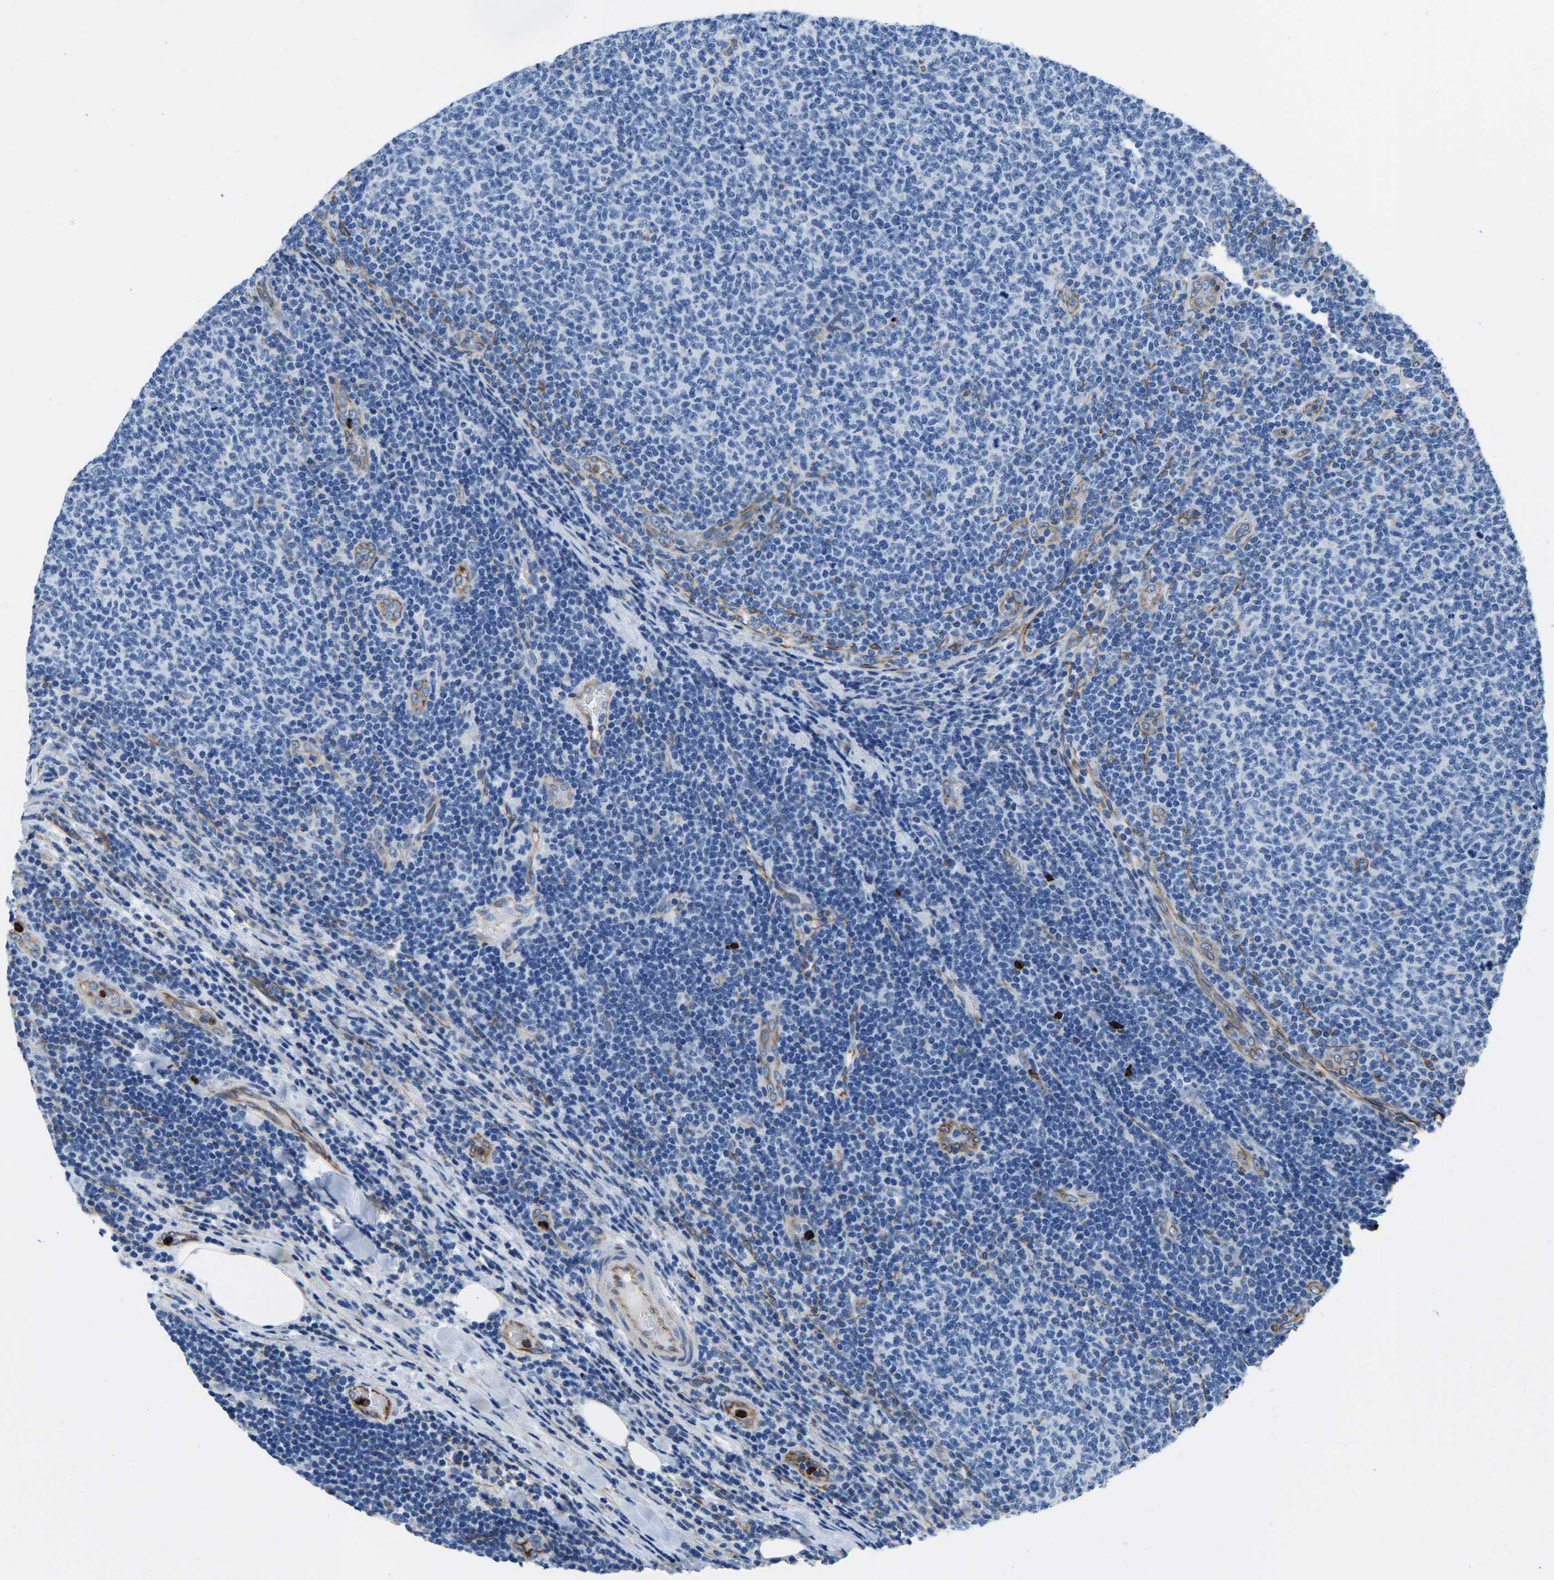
{"staining": {"intensity": "negative", "quantity": "none", "location": "none"}, "tissue": "lymphoma", "cell_type": "Tumor cells", "image_type": "cancer", "snomed": [{"axis": "morphology", "description": "Malignant lymphoma, non-Hodgkin's type, Low grade"}, {"axis": "topography", "description": "Lymph node"}], "caption": "Lymphoma stained for a protein using IHC exhibits no staining tumor cells.", "gene": "MS4A3", "patient": {"sex": "male", "age": 66}}